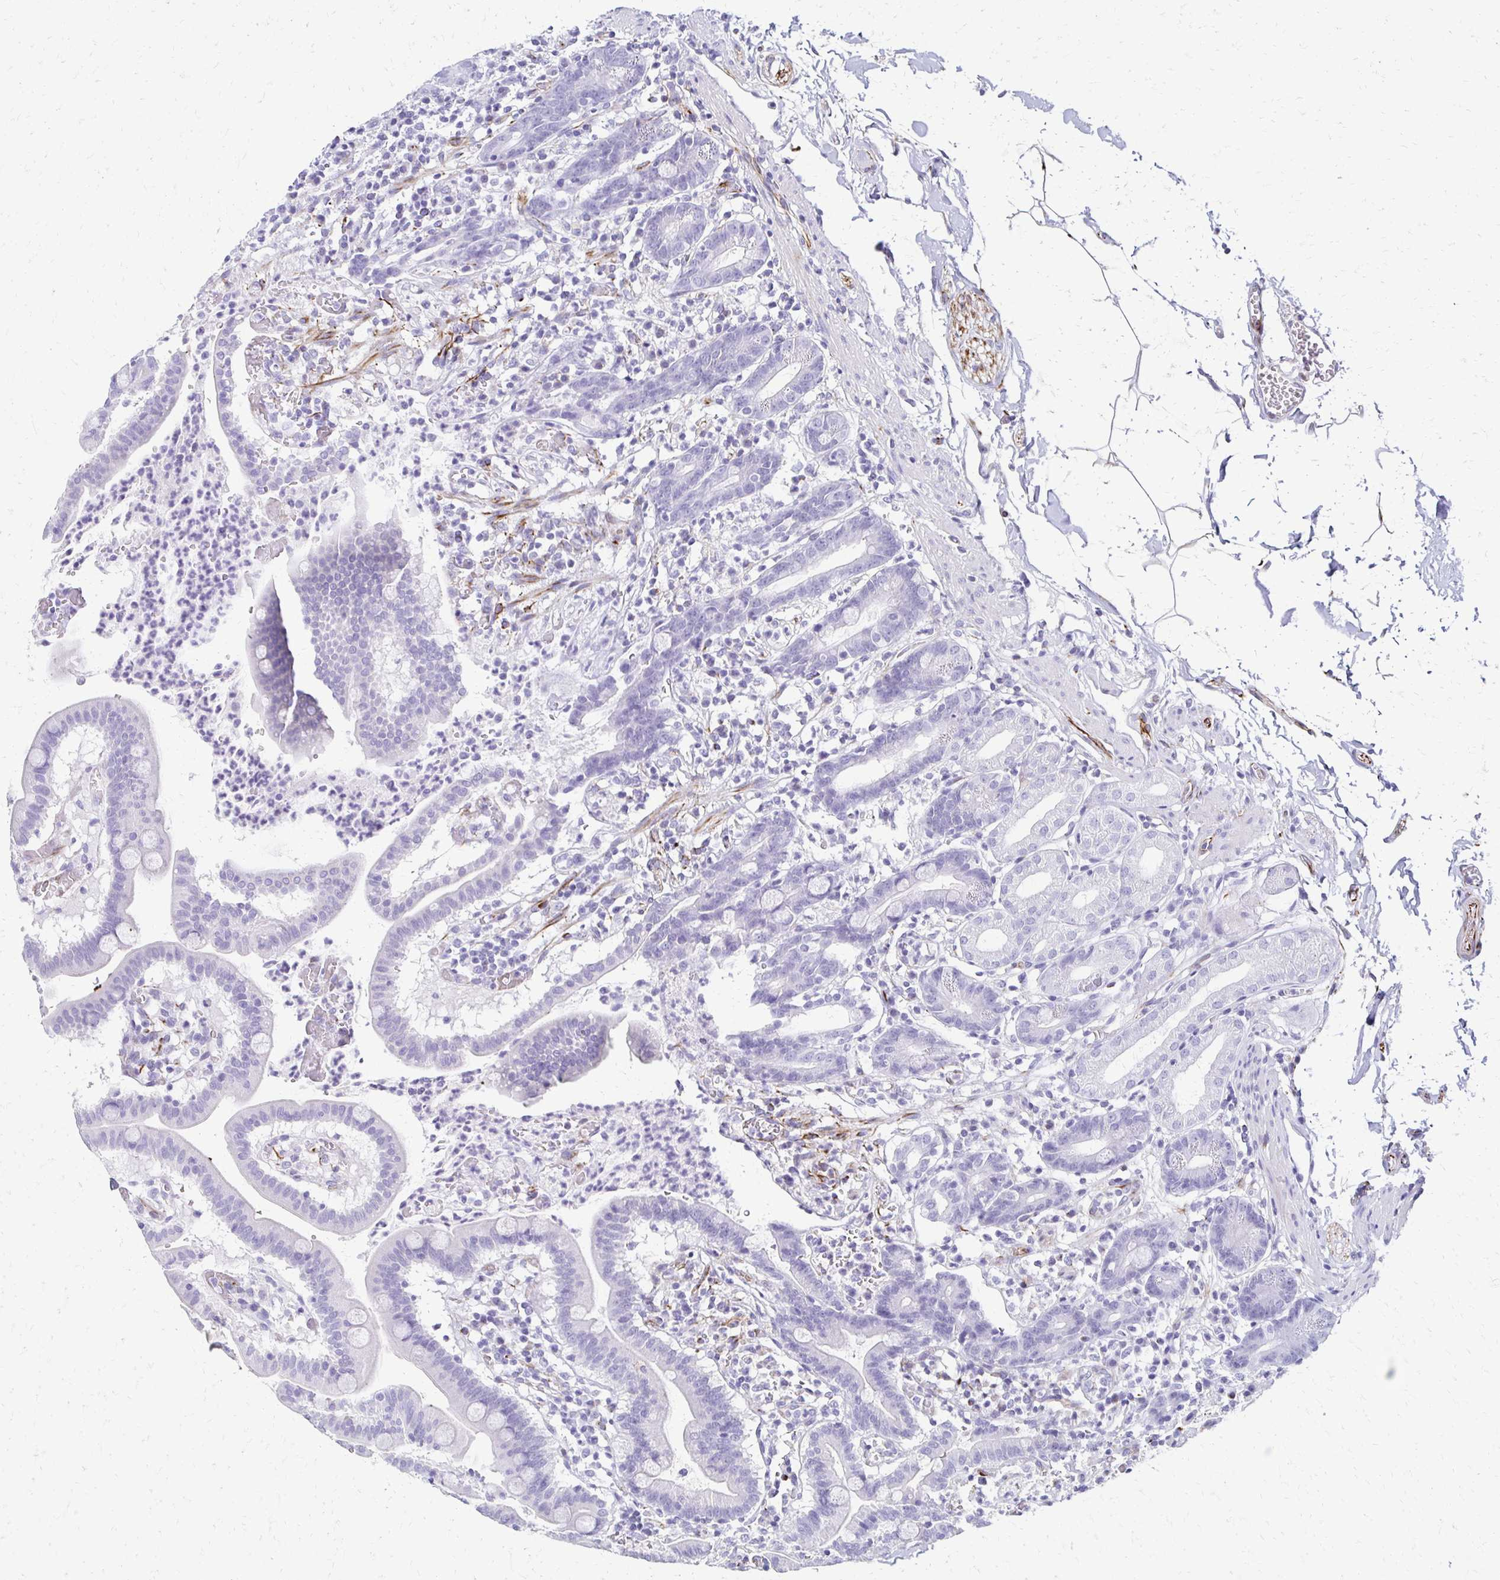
{"staining": {"intensity": "negative", "quantity": "none", "location": "none"}, "tissue": "duodenum", "cell_type": "Glandular cells", "image_type": "normal", "snomed": [{"axis": "morphology", "description": "Normal tissue, NOS"}, {"axis": "topography", "description": "Pancreas"}, {"axis": "topography", "description": "Duodenum"}], "caption": "Duodenum stained for a protein using immunohistochemistry (IHC) exhibits no expression glandular cells.", "gene": "TMEM54", "patient": {"sex": "male", "age": 59}}